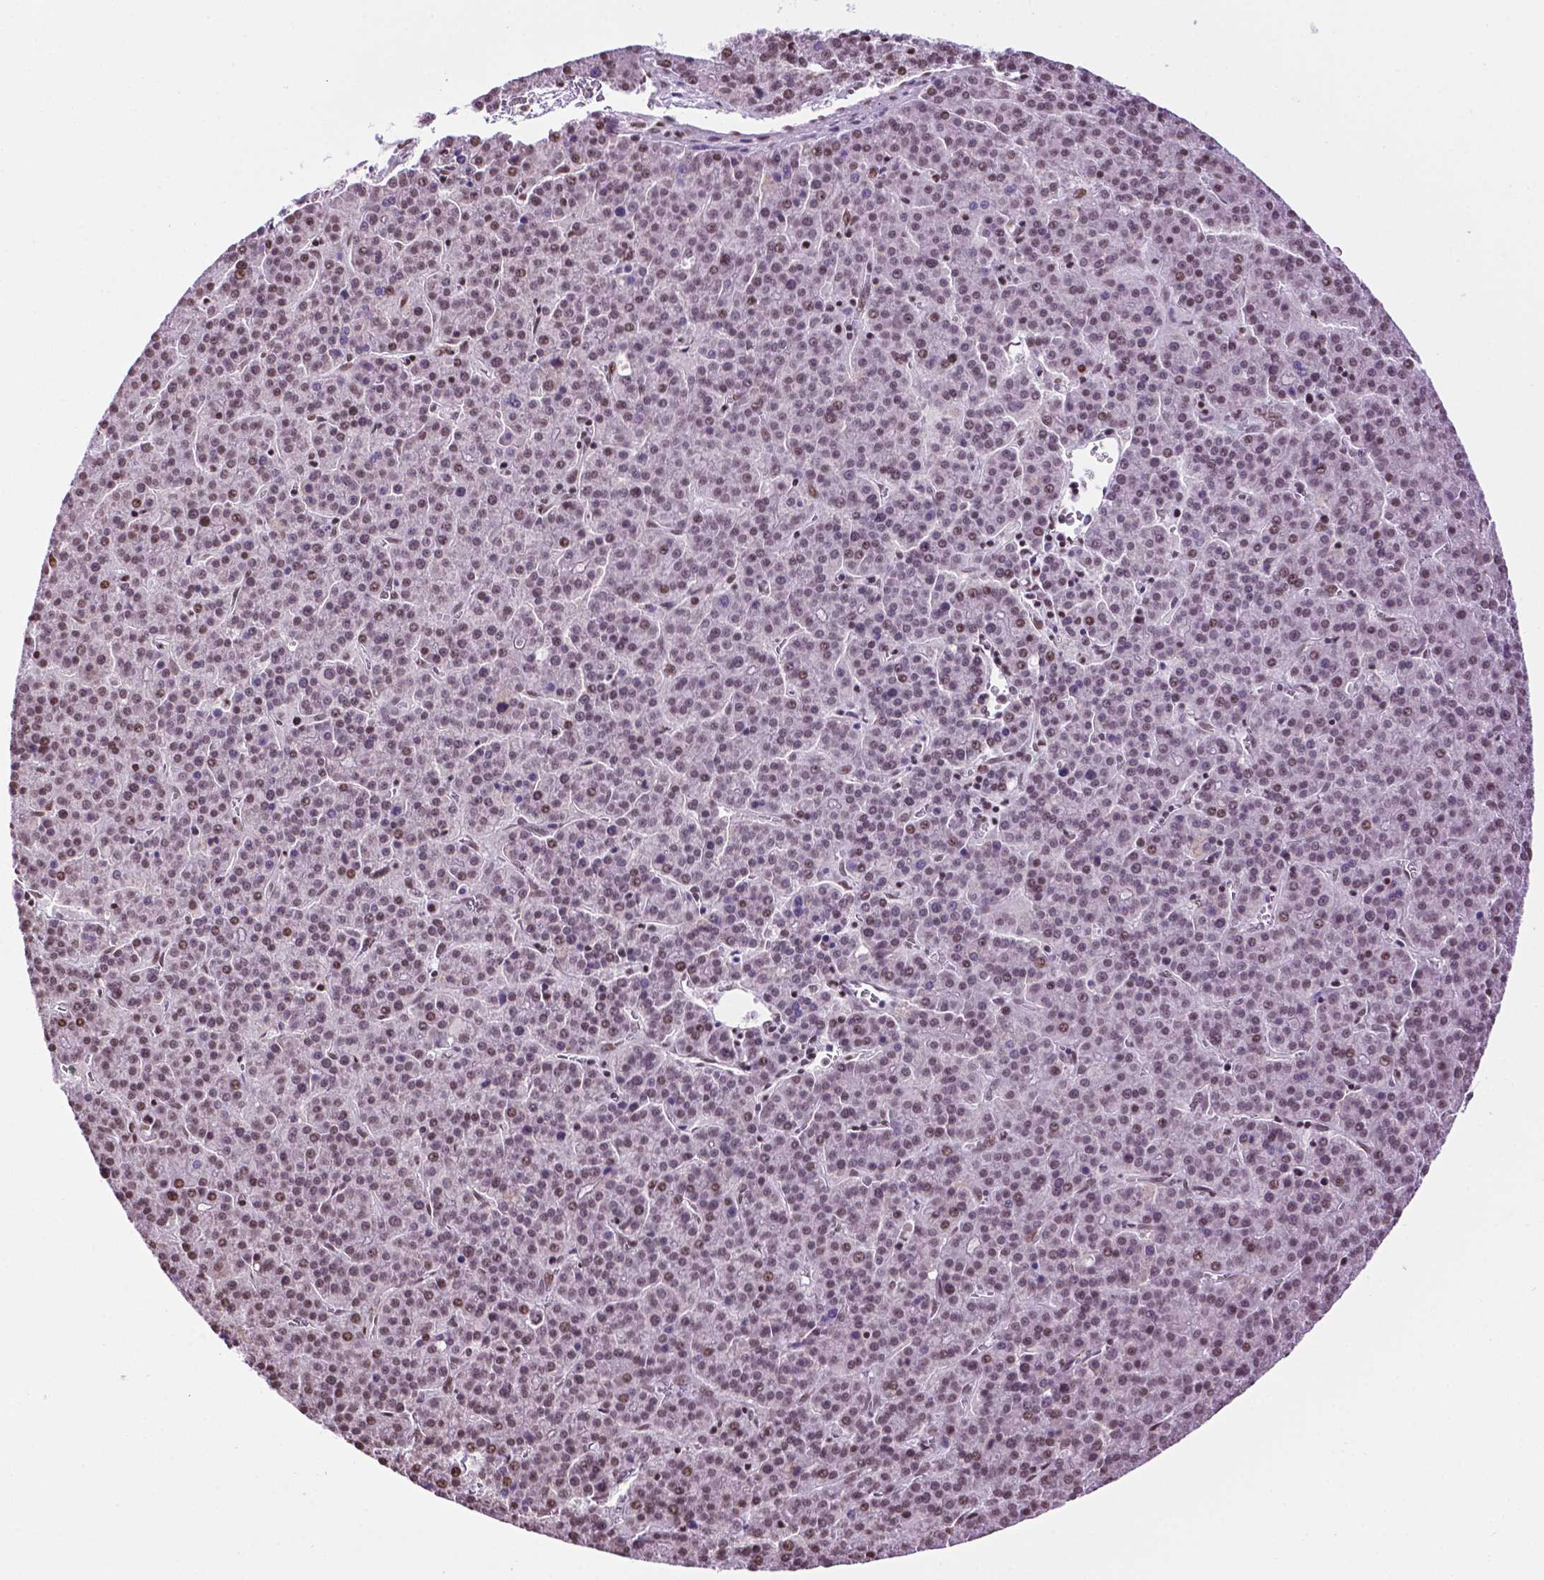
{"staining": {"intensity": "moderate", "quantity": "25%-75%", "location": "nuclear"}, "tissue": "liver cancer", "cell_type": "Tumor cells", "image_type": "cancer", "snomed": [{"axis": "morphology", "description": "Carcinoma, Hepatocellular, NOS"}, {"axis": "topography", "description": "Liver"}], "caption": "IHC micrograph of liver cancer (hepatocellular carcinoma) stained for a protein (brown), which demonstrates medium levels of moderate nuclear staining in approximately 25%-75% of tumor cells.", "gene": "COL23A1", "patient": {"sex": "female", "age": 58}}